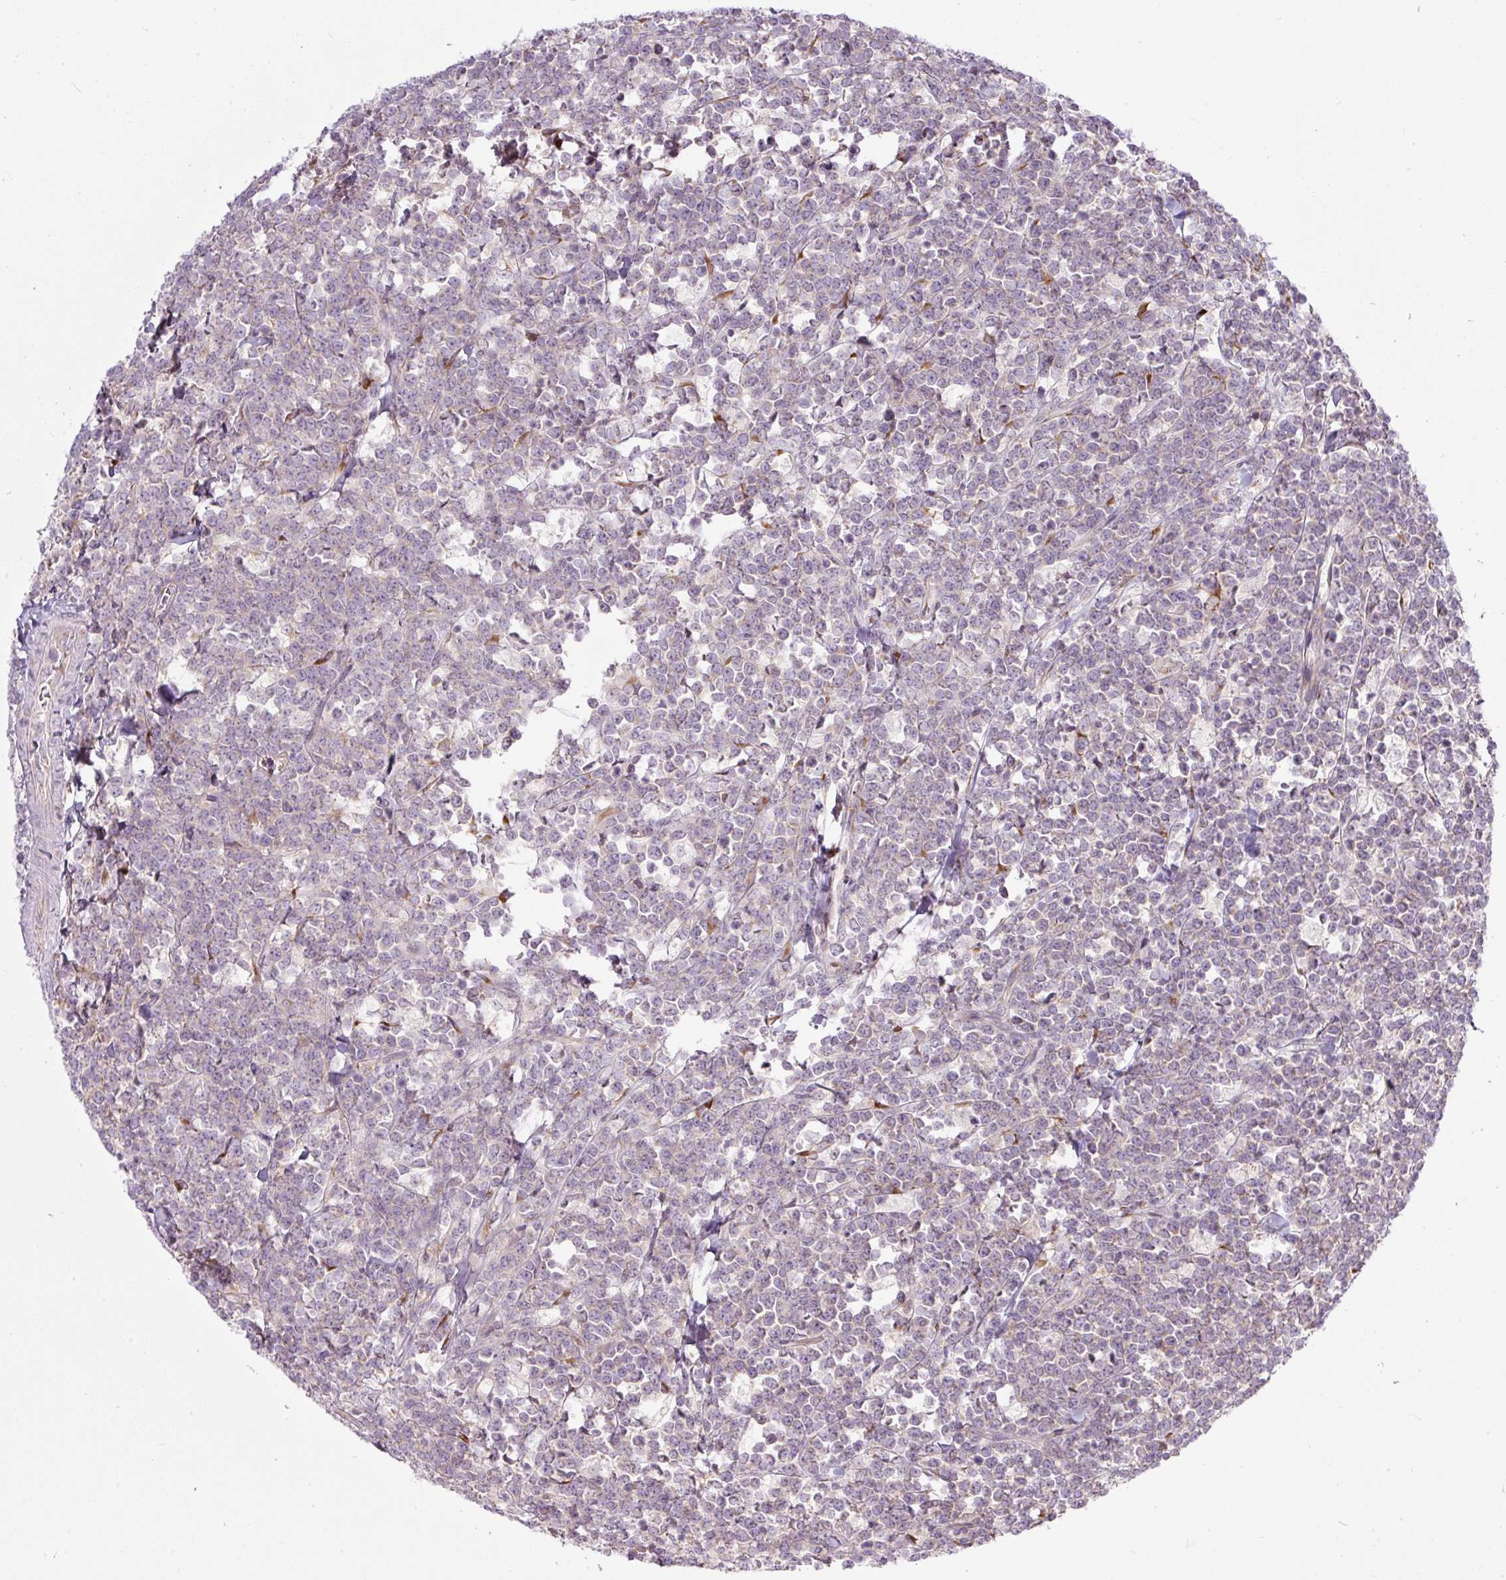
{"staining": {"intensity": "weak", "quantity": "<25%", "location": "cytoplasmic/membranous"}, "tissue": "lymphoma", "cell_type": "Tumor cells", "image_type": "cancer", "snomed": [{"axis": "morphology", "description": "Malignant lymphoma, non-Hodgkin's type, High grade"}, {"axis": "topography", "description": "Small intestine"}, {"axis": "topography", "description": "Colon"}], "caption": "Malignant lymphoma, non-Hodgkin's type (high-grade) was stained to show a protein in brown. There is no significant expression in tumor cells.", "gene": "MLX", "patient": {"sex": "male", "age": 8}}